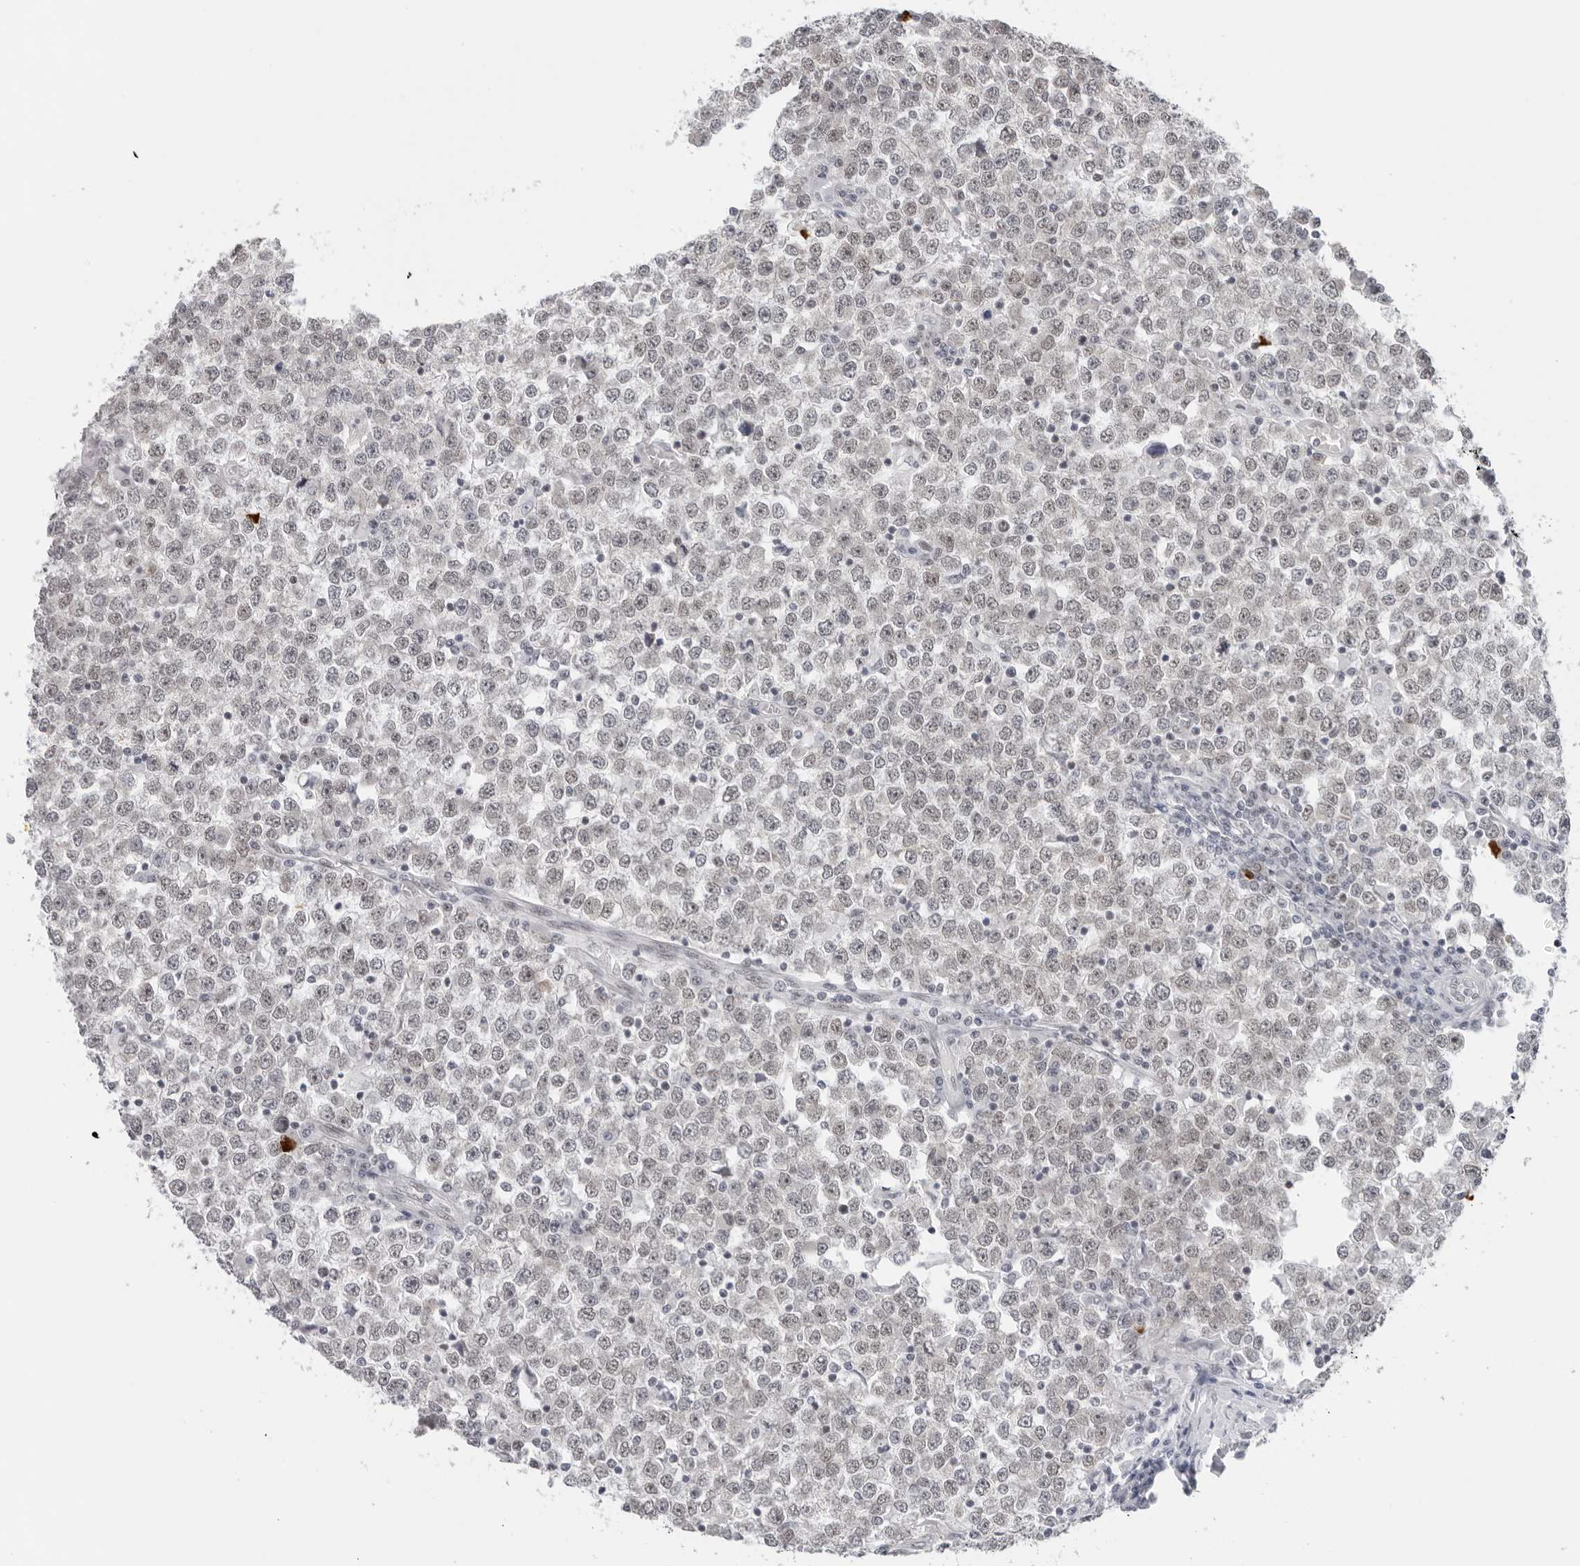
{"staining": {"intensity": "negative", "quantity": "none", "location": "none"}, "tissue": "testis cancer", "cell_type": "Tumor cells", "image_type": "cancer", "snomed": [{"axis": "morphology", "description": "Seminoma, NOS"}, {"axis": "topography", "description": "Testis"}], "caption": "This is an immunohistochemistry histopathology image of testis seminoma. There is no staining in tumor cells.", "gene": "FOXK2", "patient": {"sex": "male", "age": 65}}